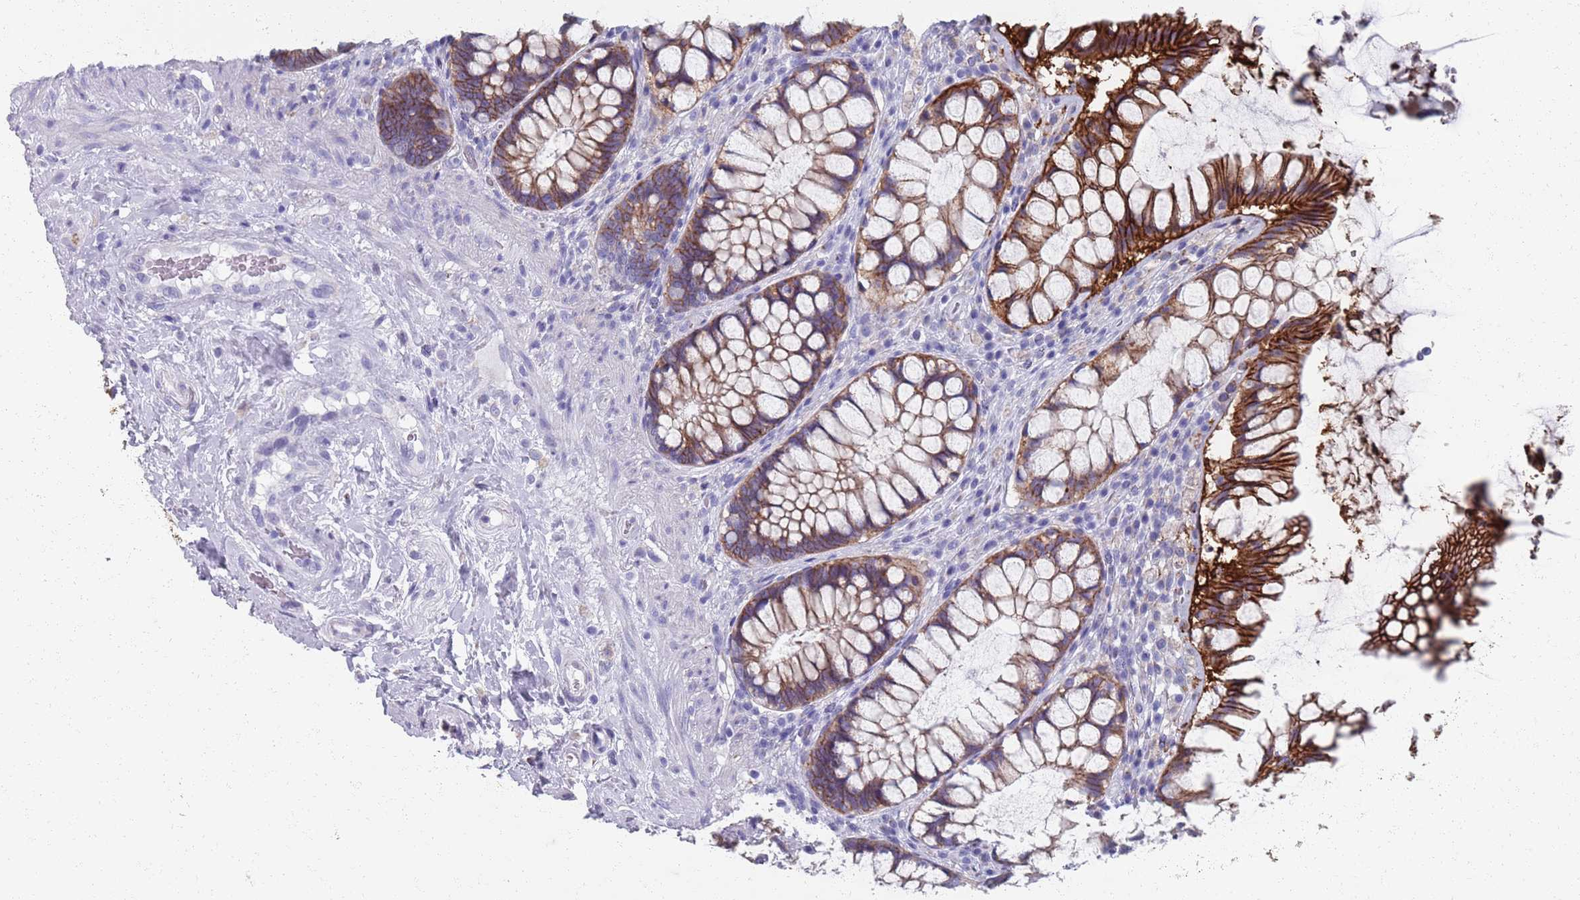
{"staining": {"intensity": "strong", "quantity": "25%-75%", "location": "cytoplasmic/membranous"}, "tissue": "rectum", "cell_type": "Glandular cells", "image_type": "normal", "snomed": [{"axis": "morphology", "description": "Normal tissue, NOS"}, {"axis": "topography", "description": "Rectum"}], "caption": "This histopathology image displays benign rectum stained with IHC to label a protein in brown. The cytoplasmic/membranous of glandular cells show strong positivity for the protein. Nuclei are counter-stained blue.", "gene": "PLOD1", "patient": {"sex": "female", "age": 58}}